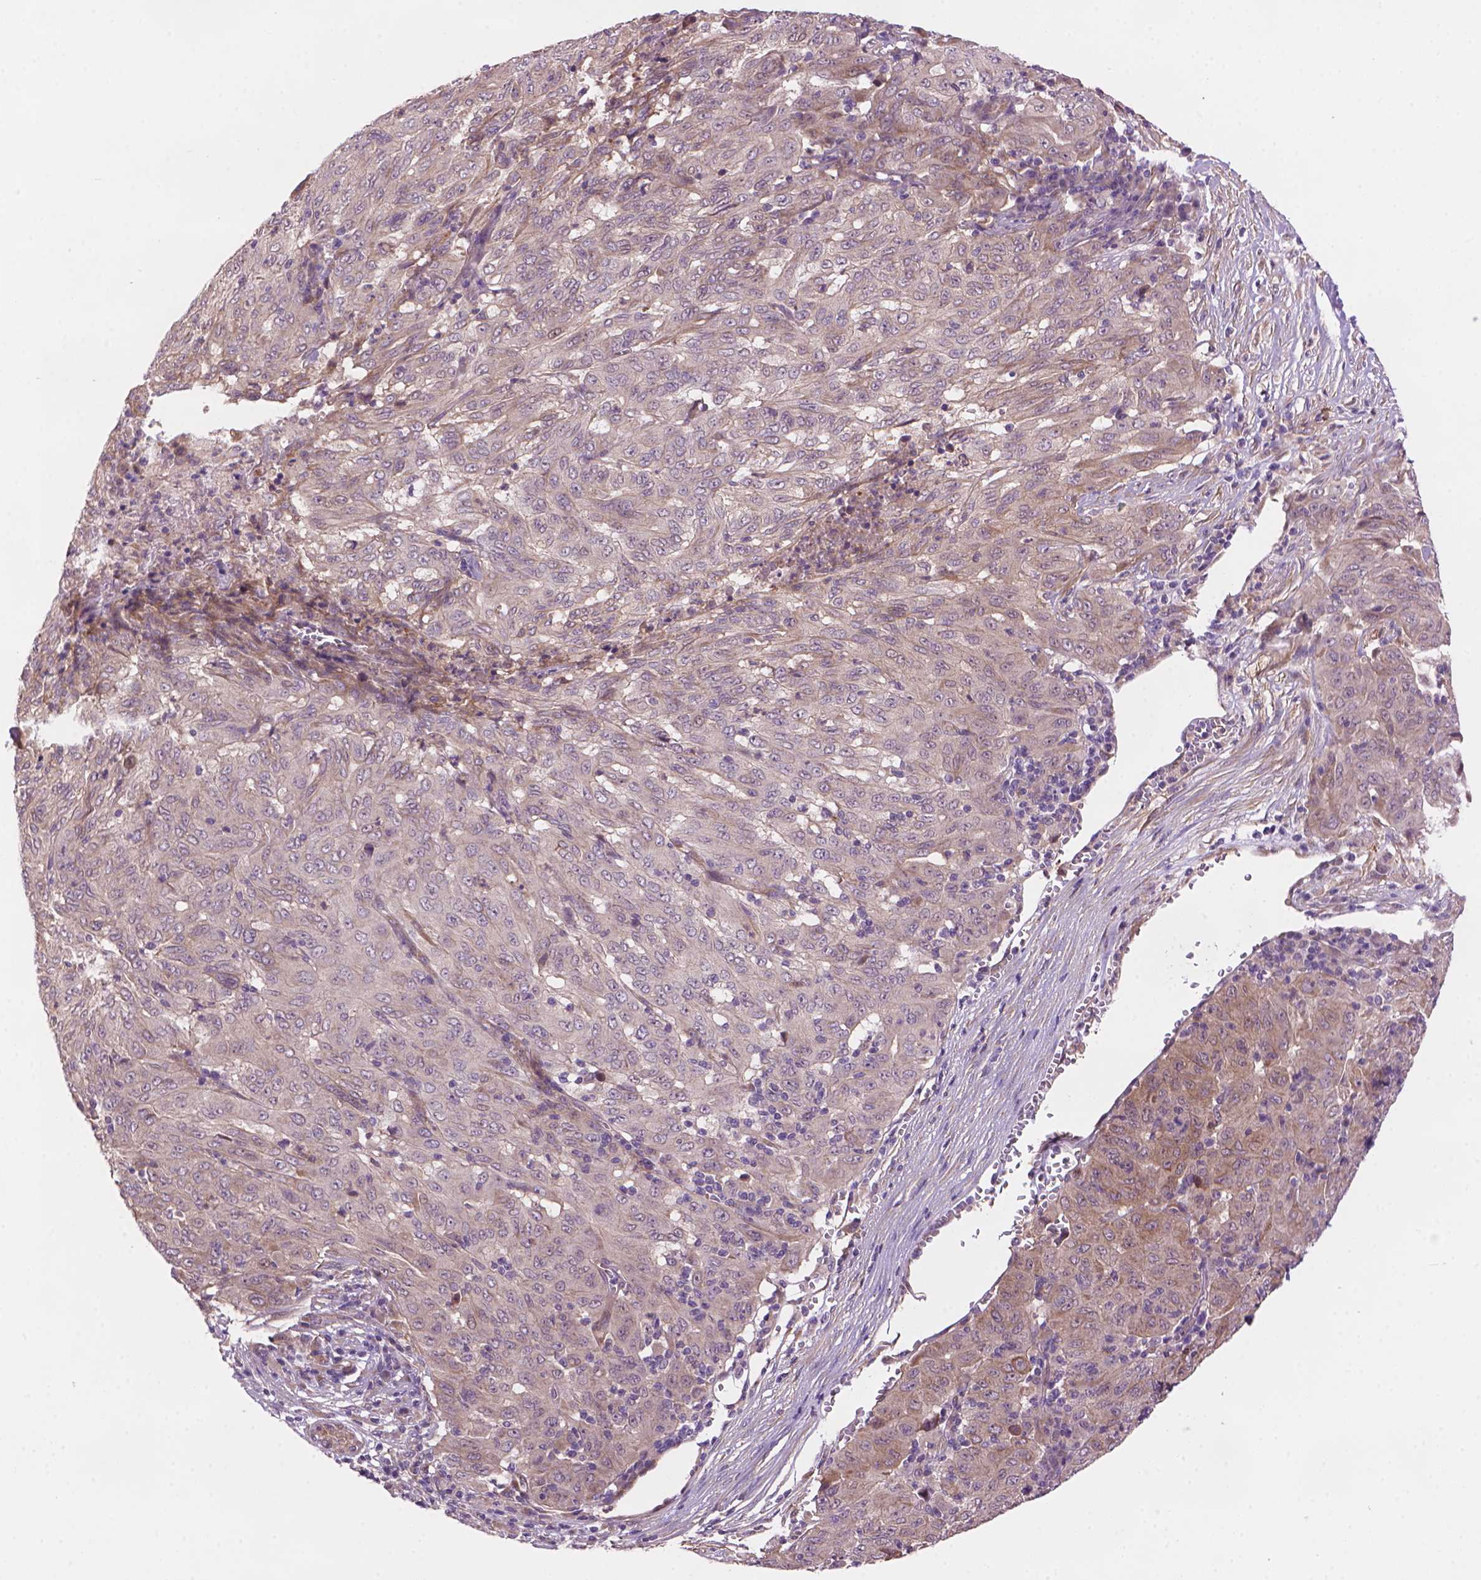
{"staining": {"intensity": "weak", "quantity": "<25%", "location": "cytoplasmic/membranous"}, "tissue": "pancreatic cancer", "cell_type": "Tumor cells", "image_type": "cancer", "snomed": [{"axis": "morphology", "description": "Adenocarcinoma, NOS"}, {"axis": "topography", "description": "Pancreas"}], "caption": "This micrograph is of adenocarcinoma (pancreatic) stained with IHC to label a protein in brown with the nuclei are counter-stained blue. There is no expression in tumor cells.", "gene": "AMMECR1", "patient": {"sex": "male", "age": 63}}